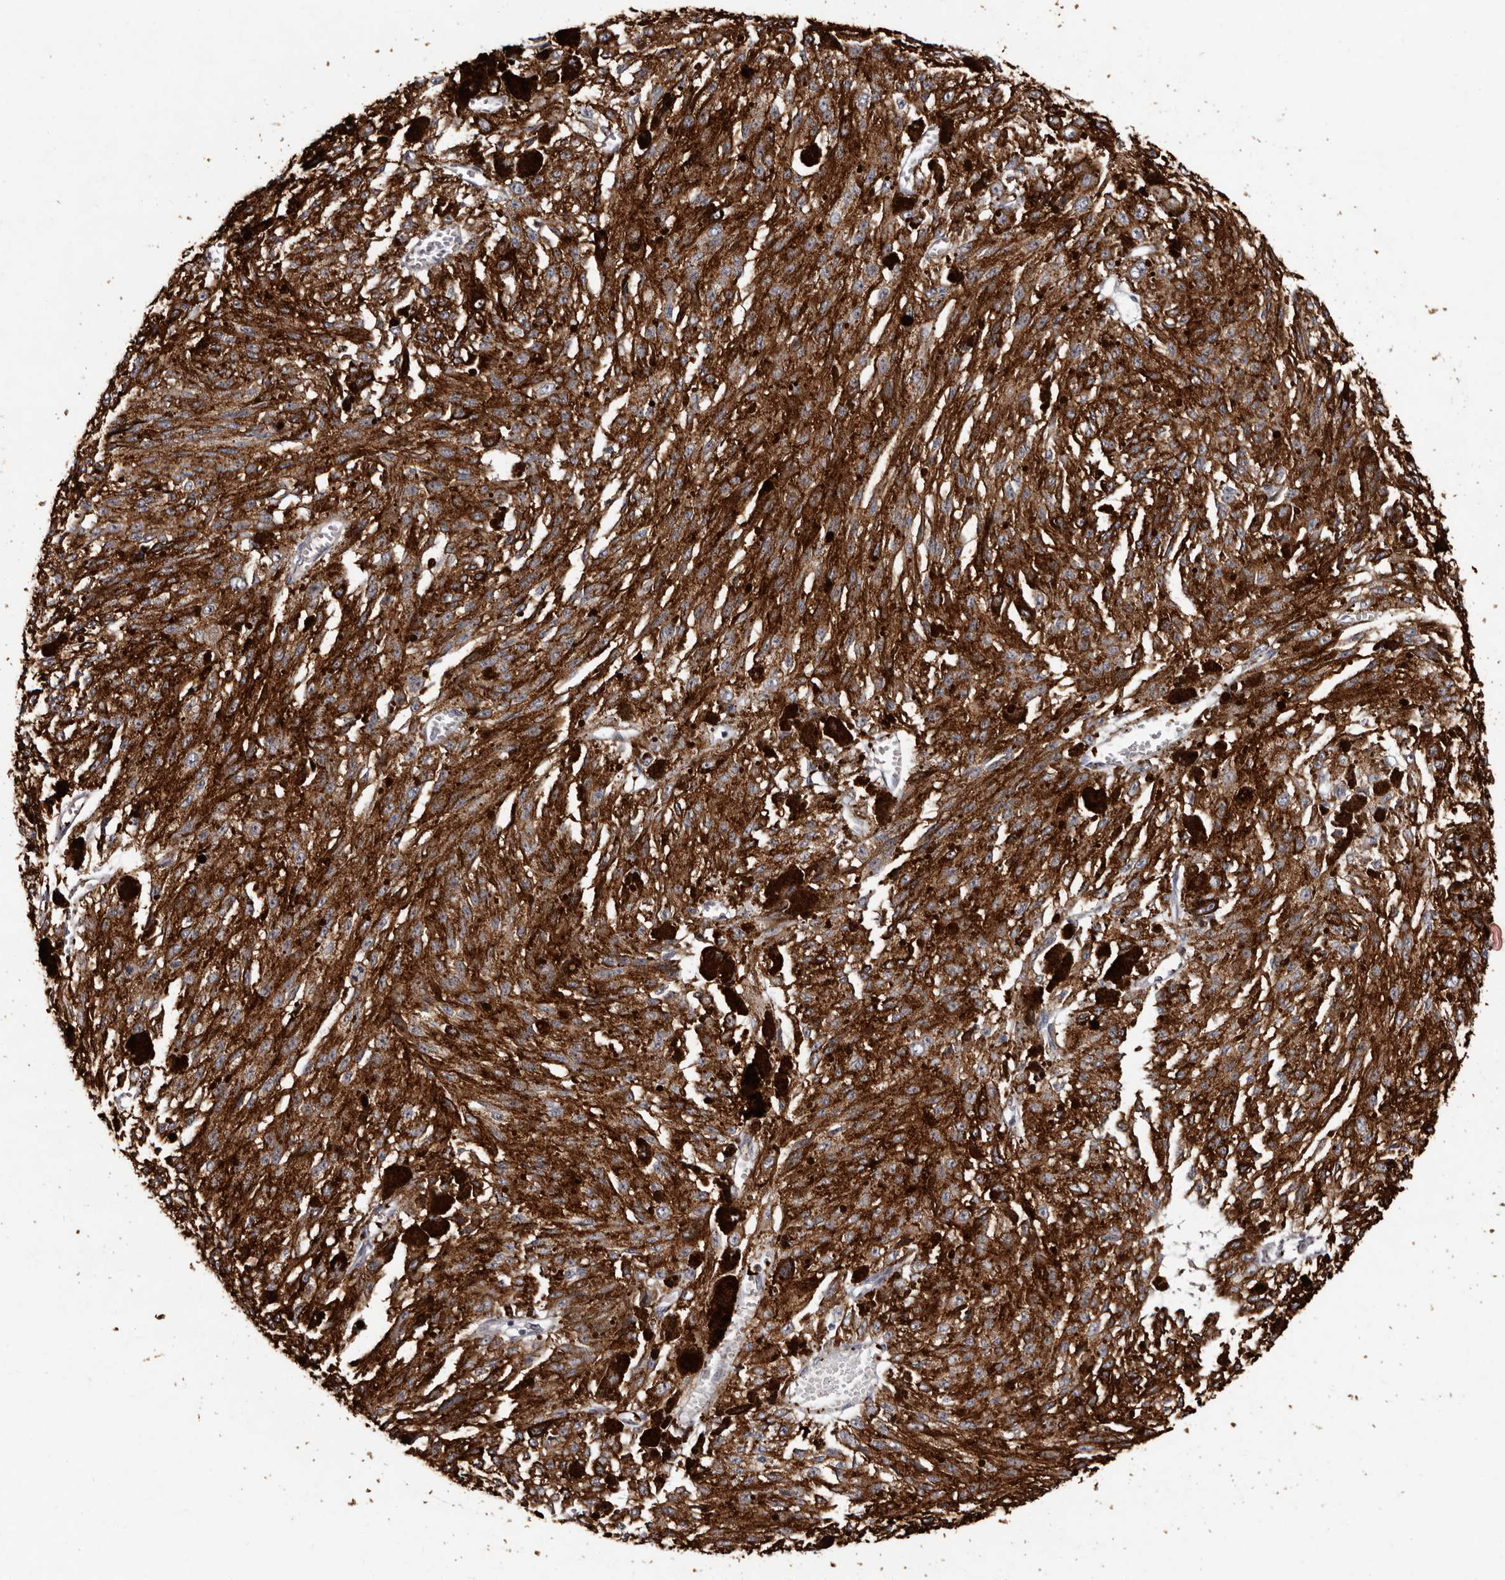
{"staining": {"intensity": "strong", "quantity": ">75%", "location": "cytoplasmic/membranous"}, "tissue": "melanoma", "cell_type": "Tumor cells", "image_type": "cancer", "snomed": [{"axis": "morphology", "description": "Malignant melanoma, NOS"}, {"axis": "topography", "description": "Other"}], "caption": "A high amount of strong cytoplasmic/membranous positivity is present in approximately >75% of tumor cells in malignant melanoma tissue. (DAB IHC, brown staining for protein, blue staining for nuclei).", "gene": "FAM91A1", "patient": {"sex": "male", "age": 79}}